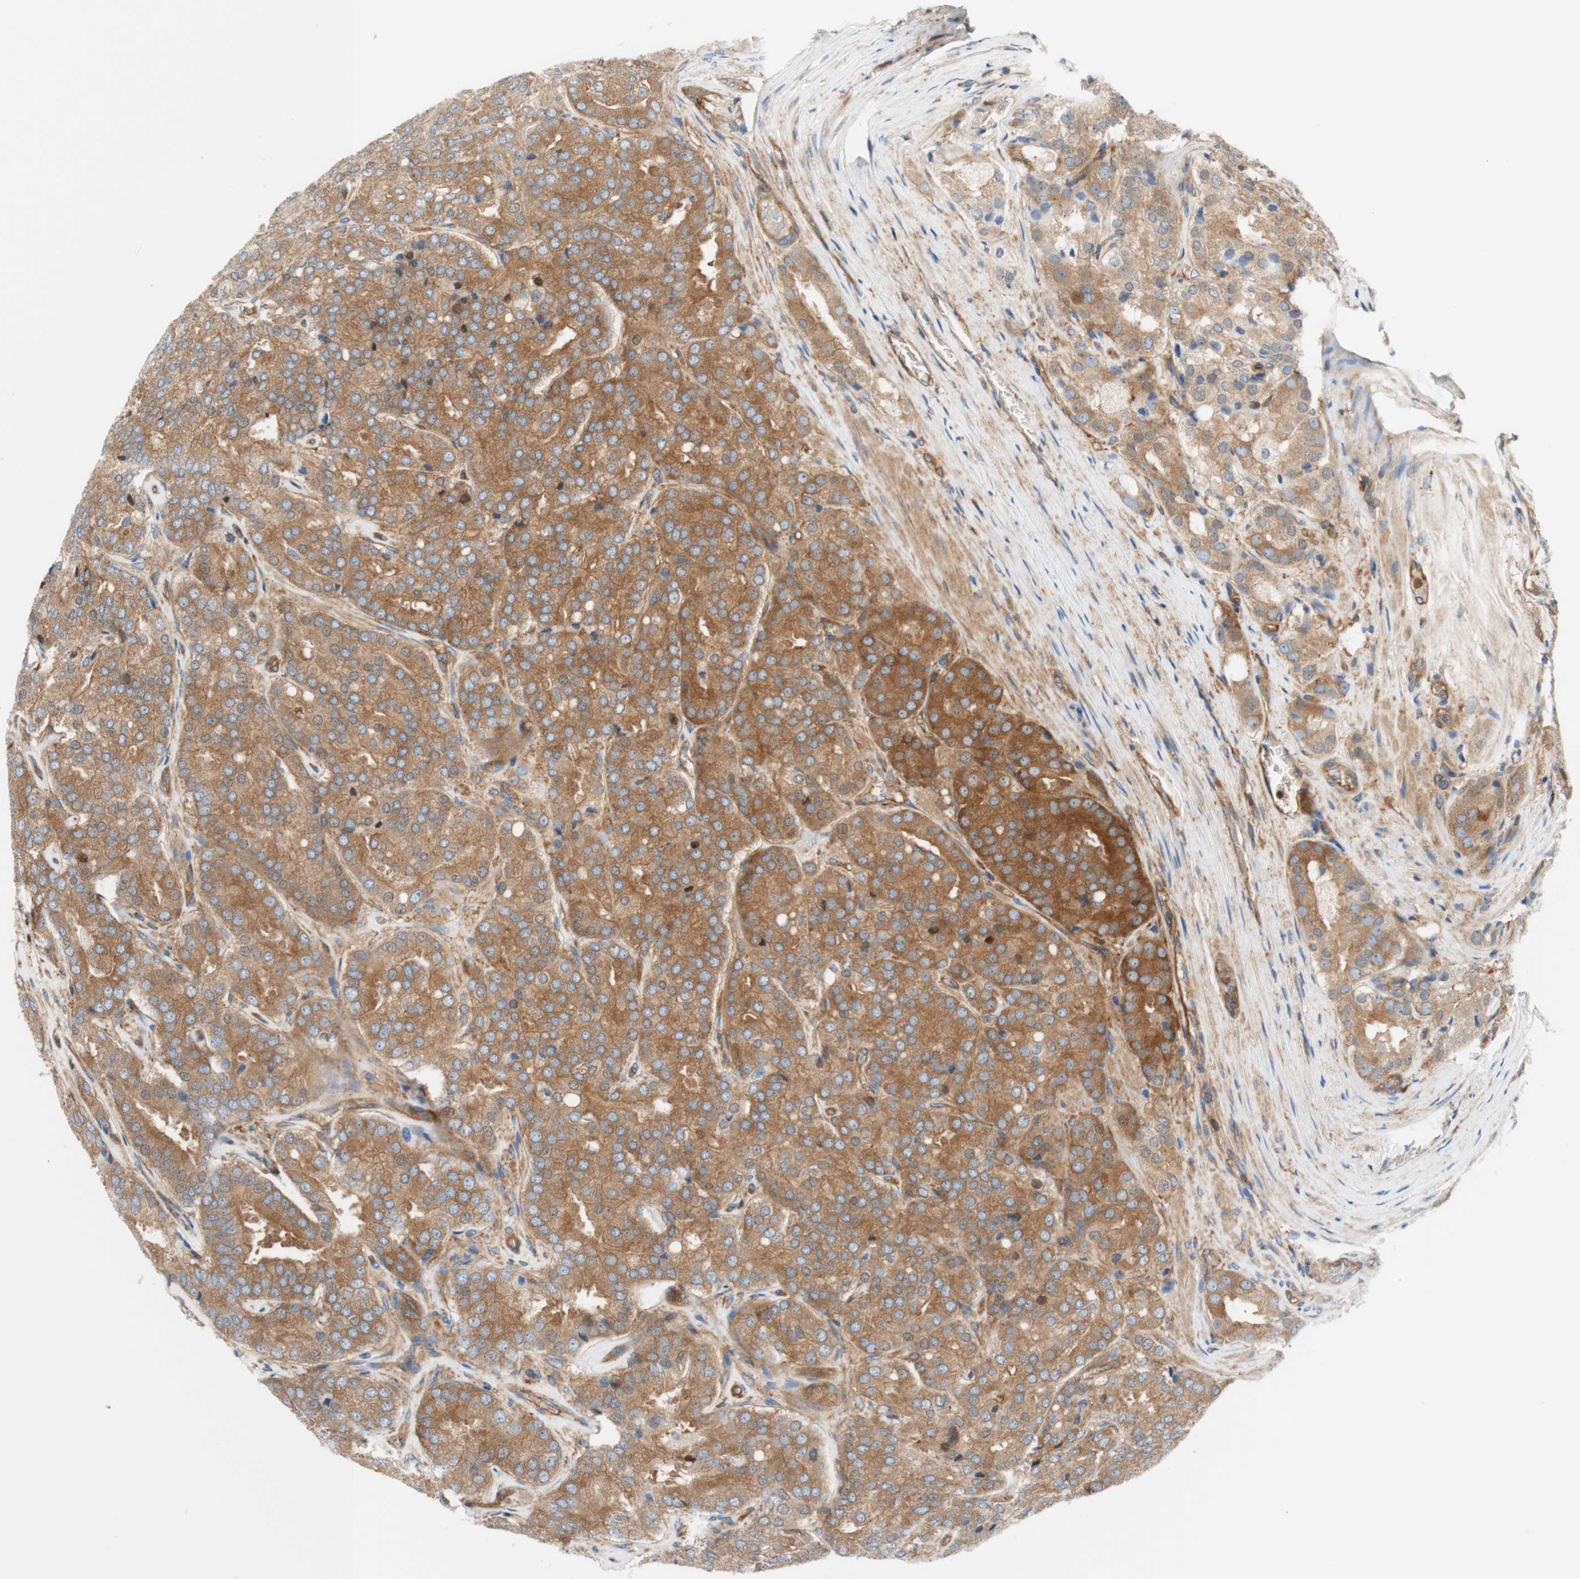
{"staining": {"intensity": "moderate", "quantity": ">75%", "location": "cytoplasmic/membranous"}, "tissue": "prostate cancer", "cell_type": "Tumor cells", "image_type": "cancer", "snomed": [{"axis": "morphology", "description": "Adenocarcinoma, High grade"}, {"axis": "topography", "description": "Prostate"}], "caption": "Protein expression analysis of human prostate adenocarcinoma (high-grade) reveals moderate cytoplasmic/membranous staining in about >75% of tumor cells.", "gene": "STOM", "patient": {"sex": "male", "age": 65}}